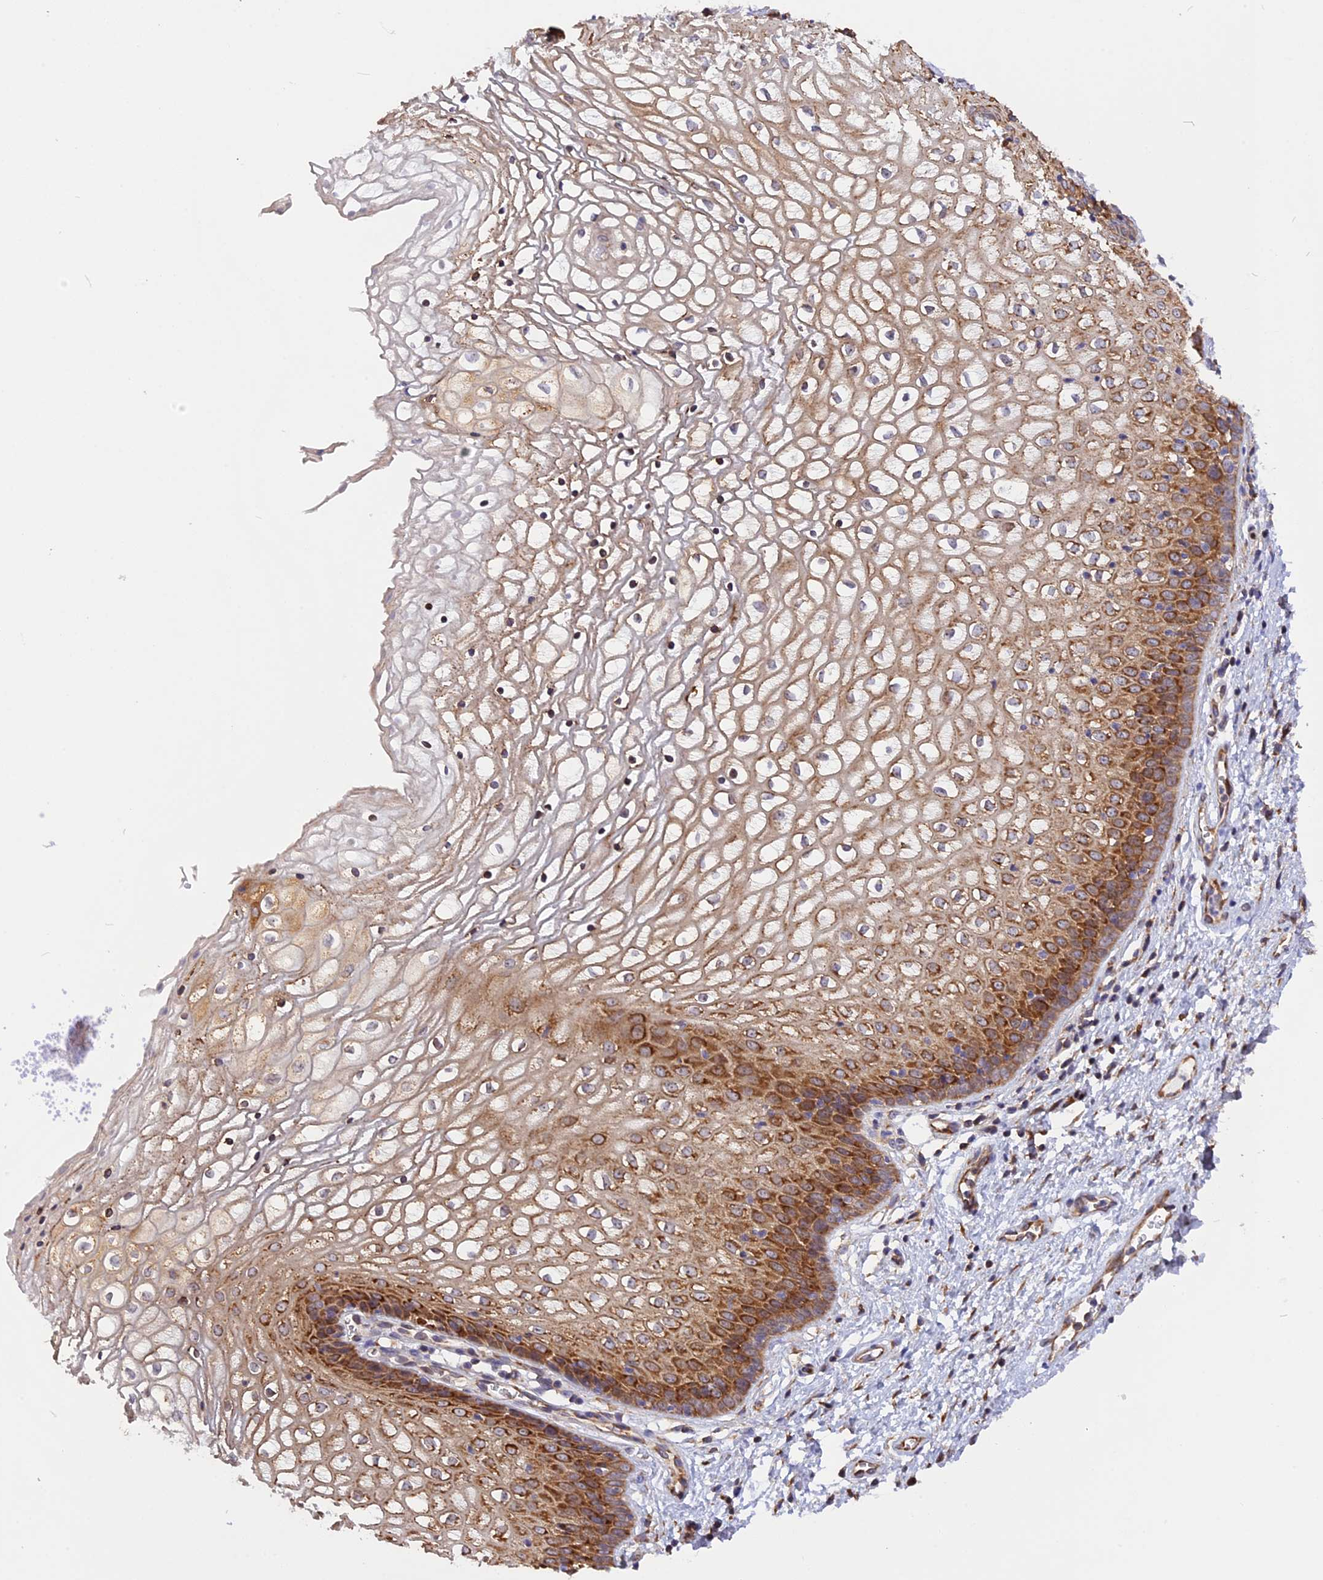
{"staining": {"intensity": "strong", "quantity": "25%-75%", "location": "cytoplasmic/membranous"}, "tissue": "vagina", "cell_type": "Squamous epithelial cells", "image_type": "normal", "snomed": [{"axis": "morphology", "description": "Normal tissue, NOS"}, {"axis": "topography", "description": "Vagina"}], "caption": "Immunohistochemical staining of unremarkable vagina reveals strong cytoplasmic/membranous protein staining in approximately 25%-75% of squamous epithelial cells.", "gene": "GNPTAB", "patient": {"sex": "female", "age": 34}}